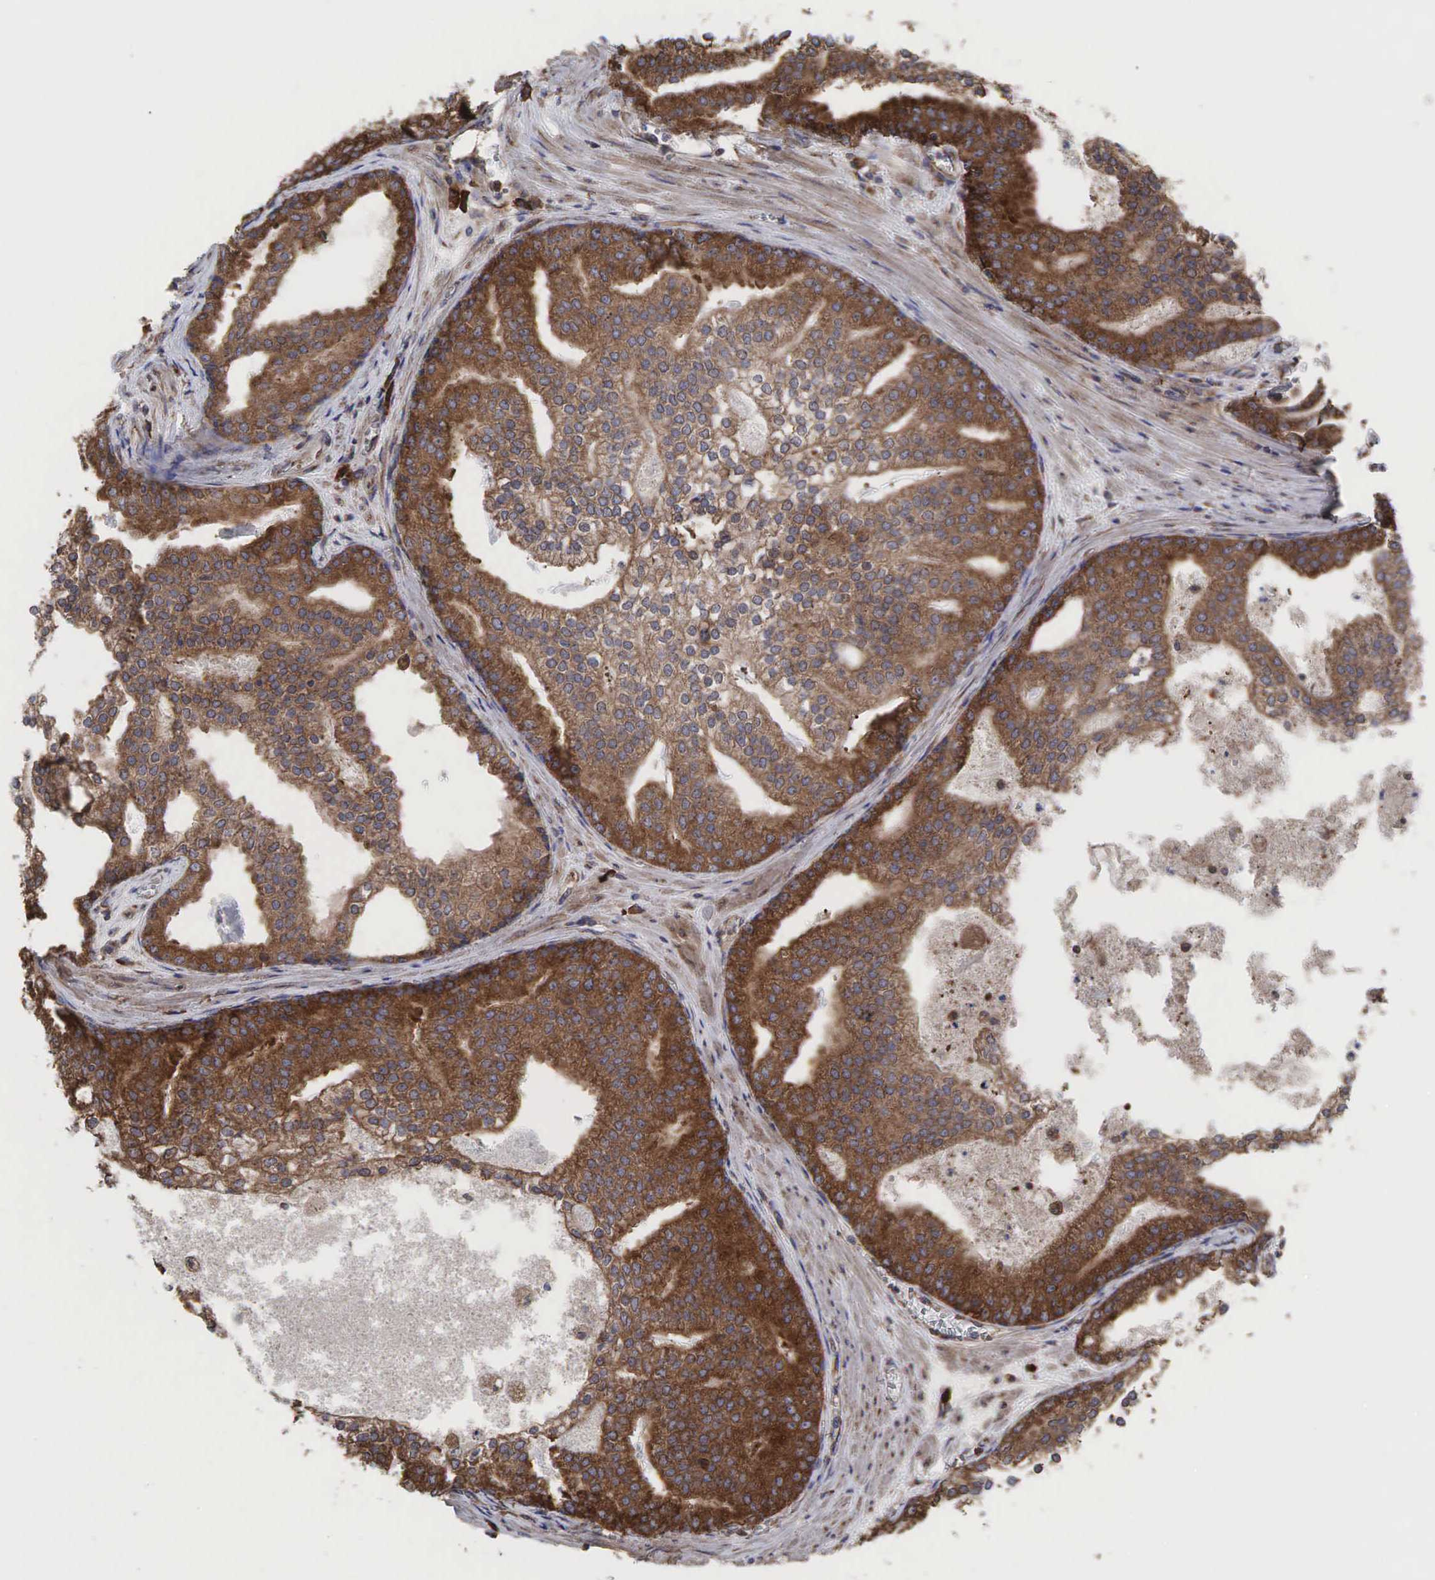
{"staining": {"intensity": "moderate", "quantity": ">75%", "location": "cytoplasmic/membranous"}, "tissue": "prostate cancer", "cell_type": "Tumor cells", "image_type": "cancer", "snomed": [{"axis": "morphology", "description": "Adenocarcinoma, High grade"}, {"axis": "topography", "description": "Prostate"}], "caption": "Approximately >75% of tumor cells in prostate cancer exhibit moderate cytoplasmic/membranous protein expression as visualized by brown immunohistochemical staining.", "gene": "PABPC5", "patient": {"sex": "male", "age": 56}}